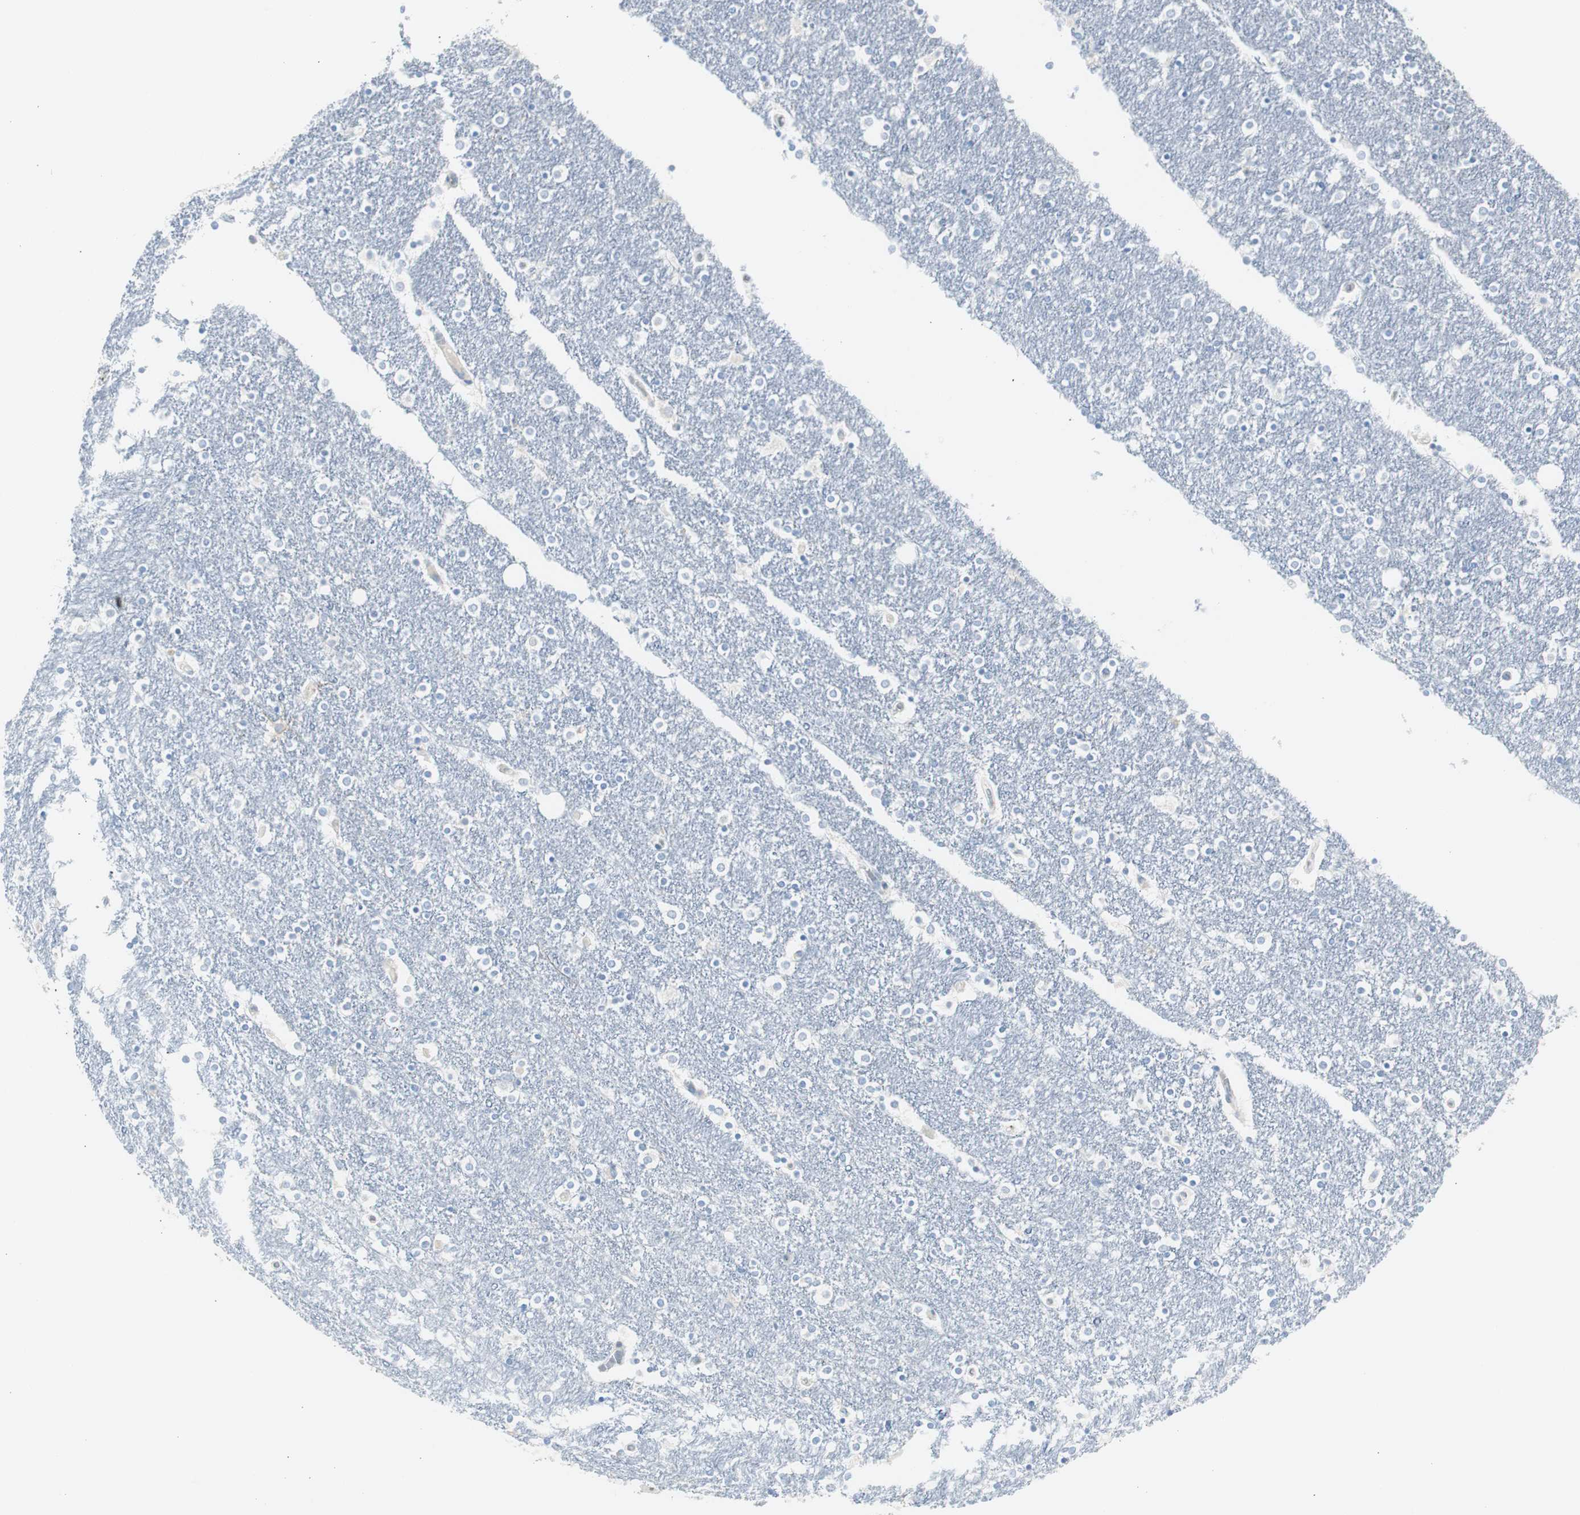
{"staining": {"intensity": "negative", "quantity": "none", "location": "none"}, "tissue": "caudate", "cell_type": "Glial cells", "image_type": "normal", "snomed": [{"axis": "morphology", "description": "Normal tissue, NOS"}, {"axis": "topography", "description": "Lateral ventricle wall"}], "caption": "The histopathology image shows no staining of glial cells in unremarkable caudate.", "gene": "RPS12", "patient": {"sex": "female", "age": 54}}